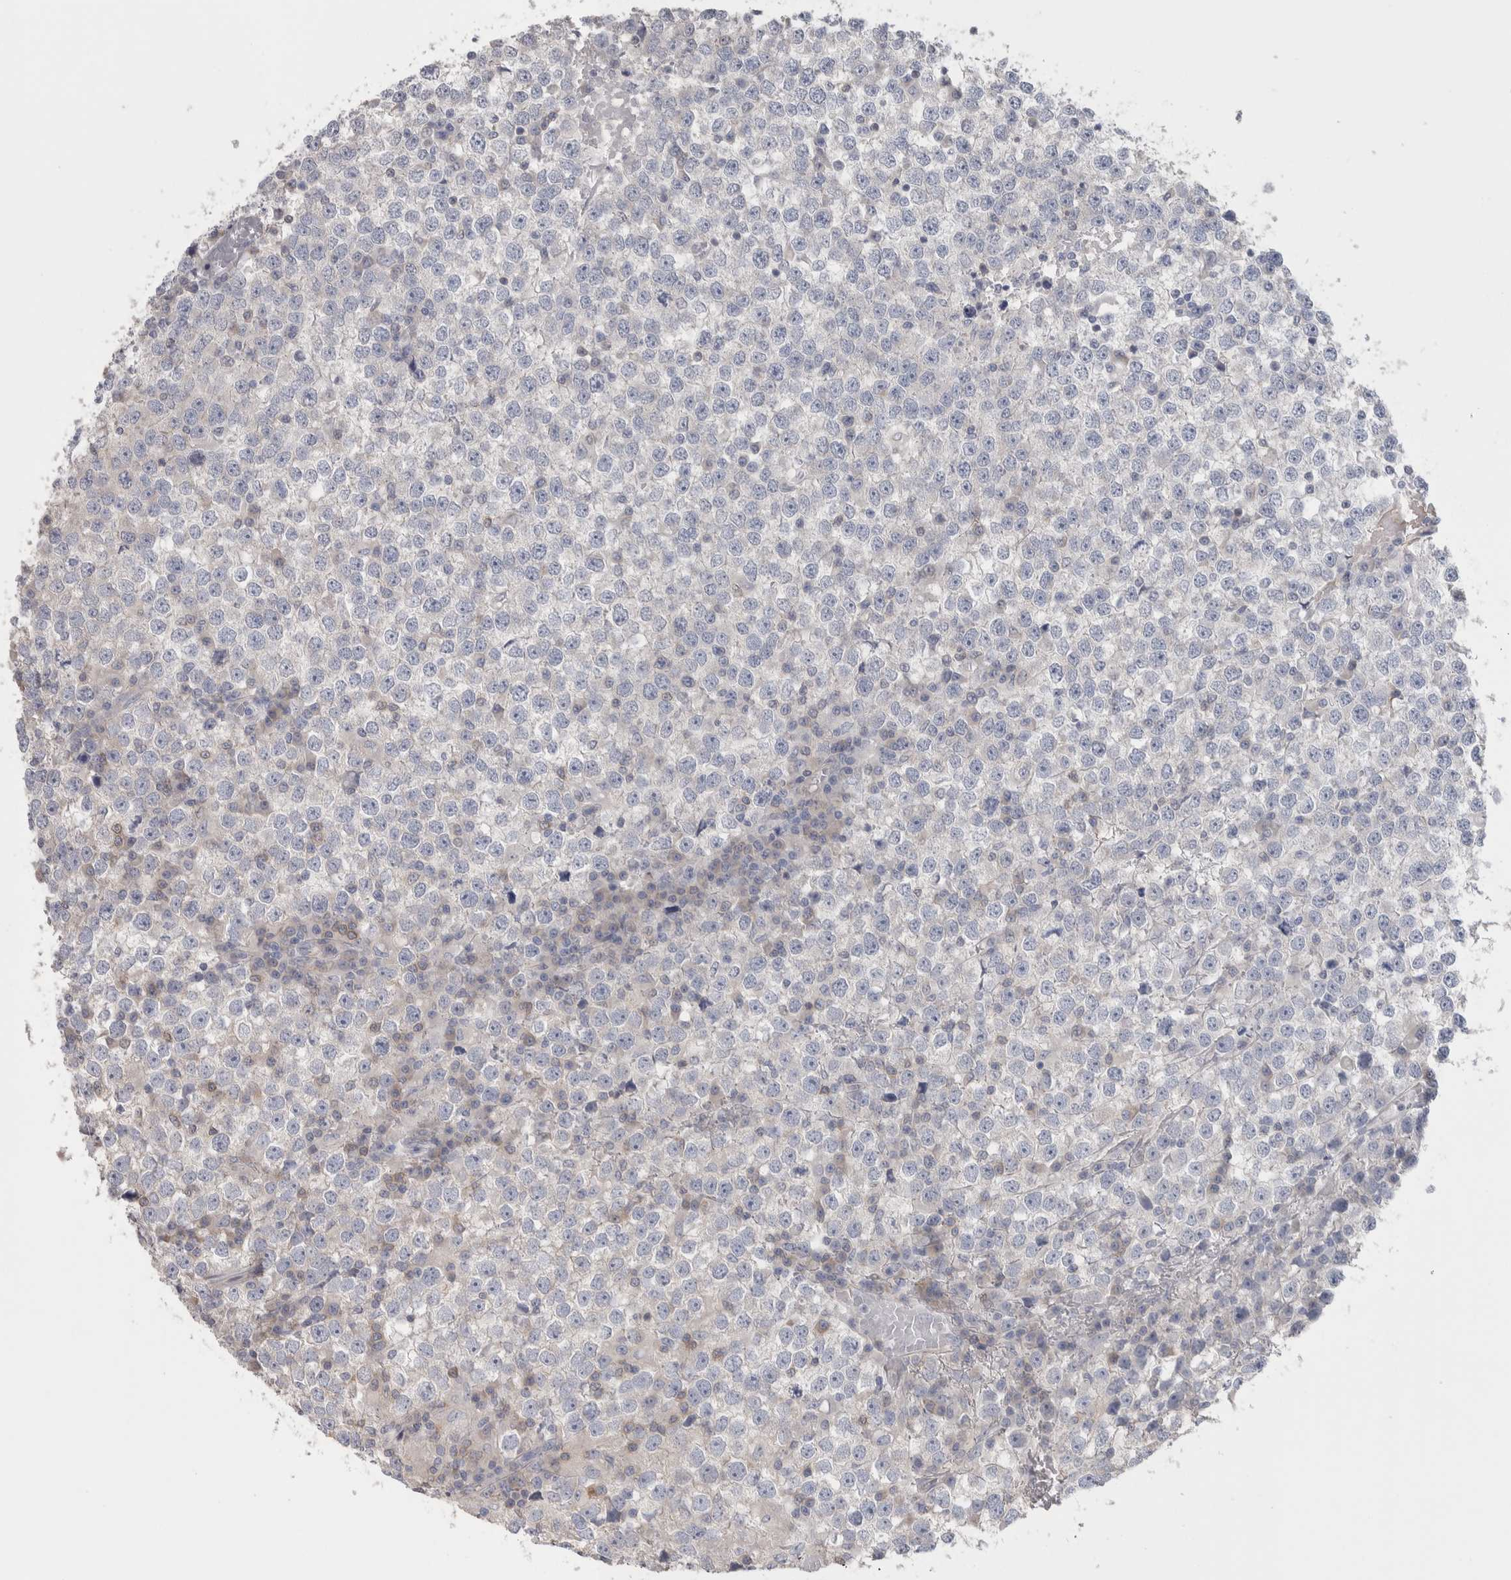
{"staining": {"intensity": "negative", "quantity": "none", "location": "none"}, "tissue": "testis cancer", "cell_type": "Tumor cells", "image_type": "cancer", "snomed": [{"axis": "morphology", "description": "Seminoma, NOS"}, {"axis": "topography", "description": "Testis"}], "caption": "Image shows no protein expression in tumor cells of seminoma (testis) tissue.", "gene": "GPHN", "patient": {"sex": "male", "age": 65}}